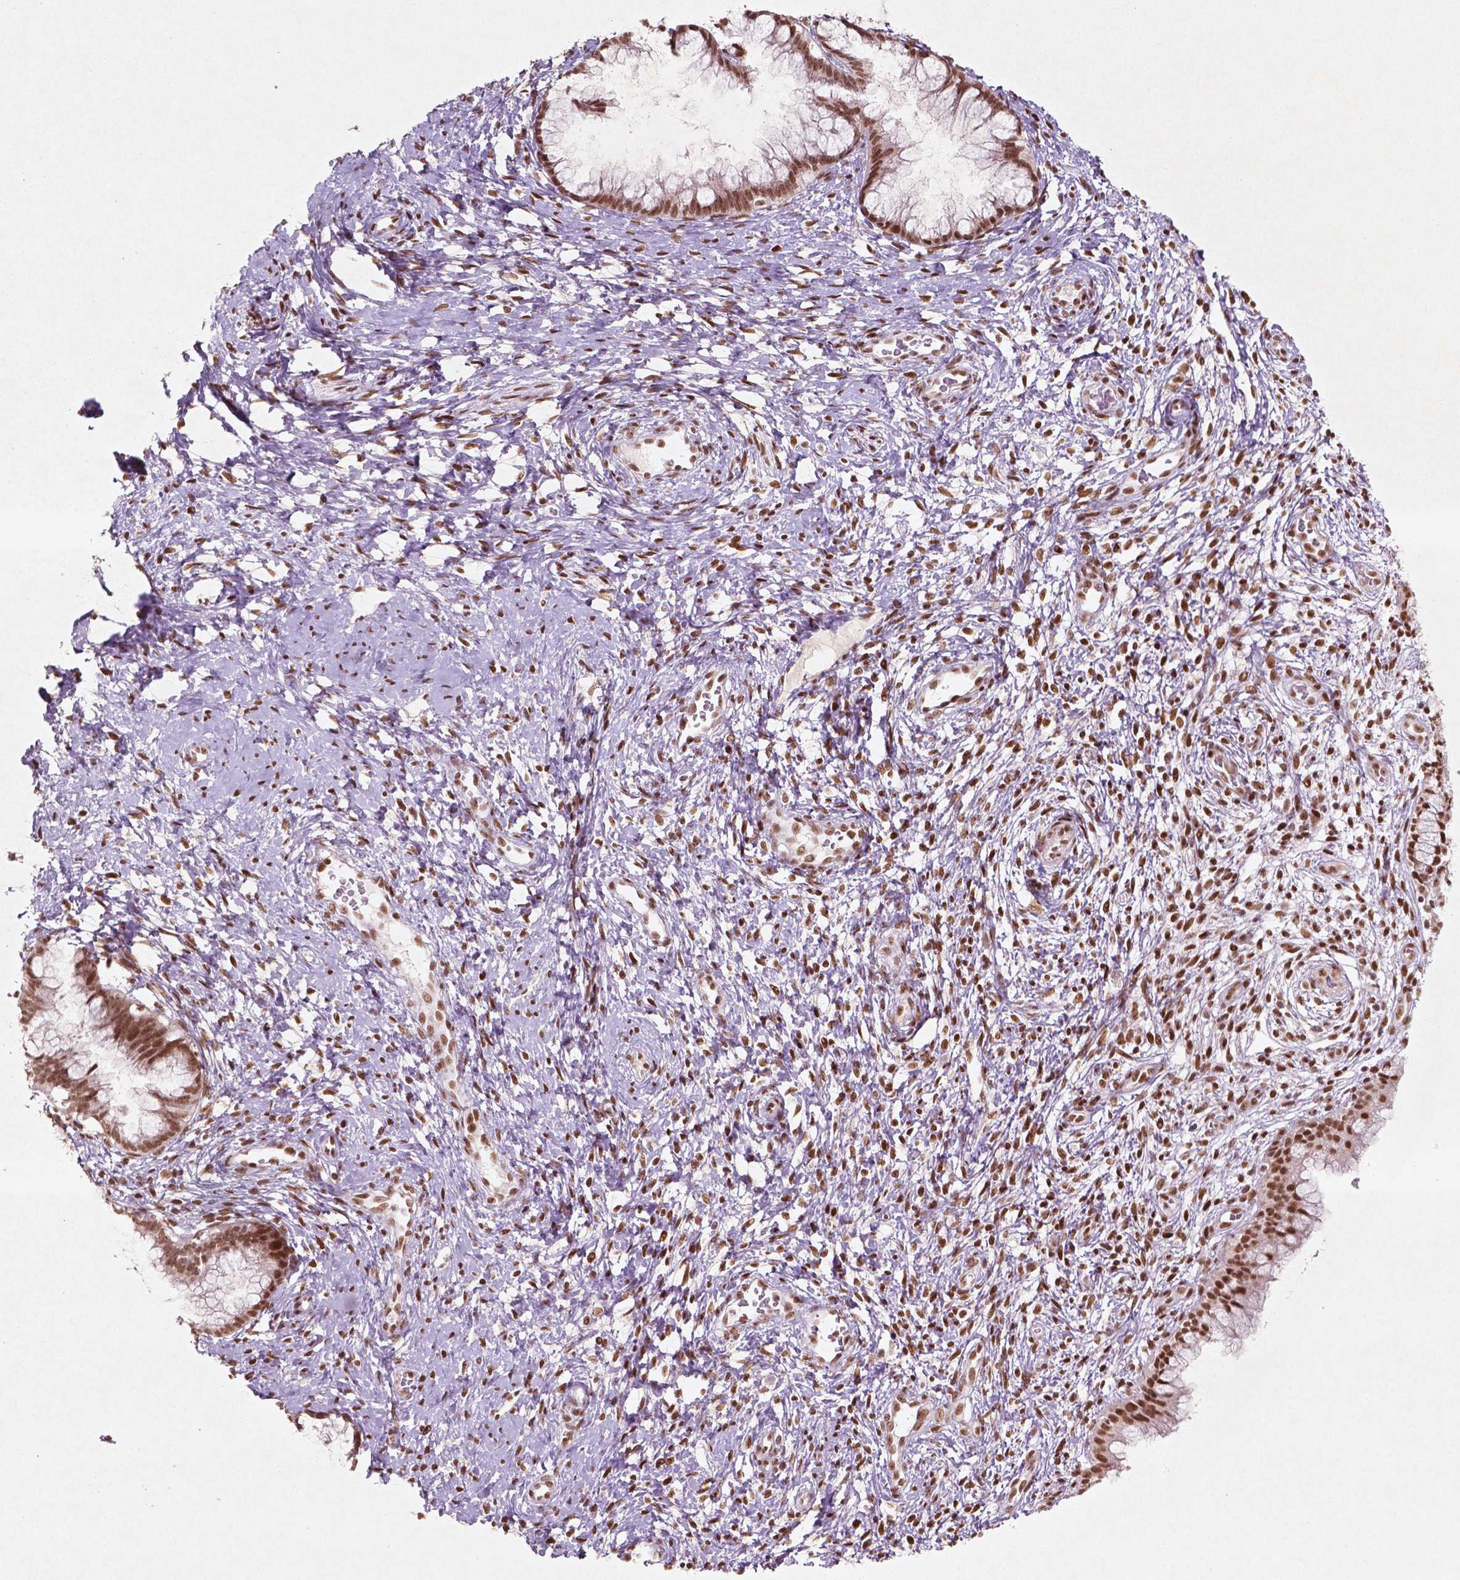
{"staining": {"intensity": "moderate", "quantity": ">75%", "location": "nuclear"}, "tissue": "cervical cancer", "cell_type": "Tumor cells", "image_type": "cancer", "snomed": [{"axis": "morphology", "description": "Squamous cell carcinoma, NOS"}, {"axis": "topography", "description": "Cervix"}], "caption": "Tumor cells demonstrate moderate nuclear positivity in approximately >75% of cells in squamous cell carcinoma (cervical).", "gene": "HMG20B", "patient": {"sex": "female", "age": 32}}